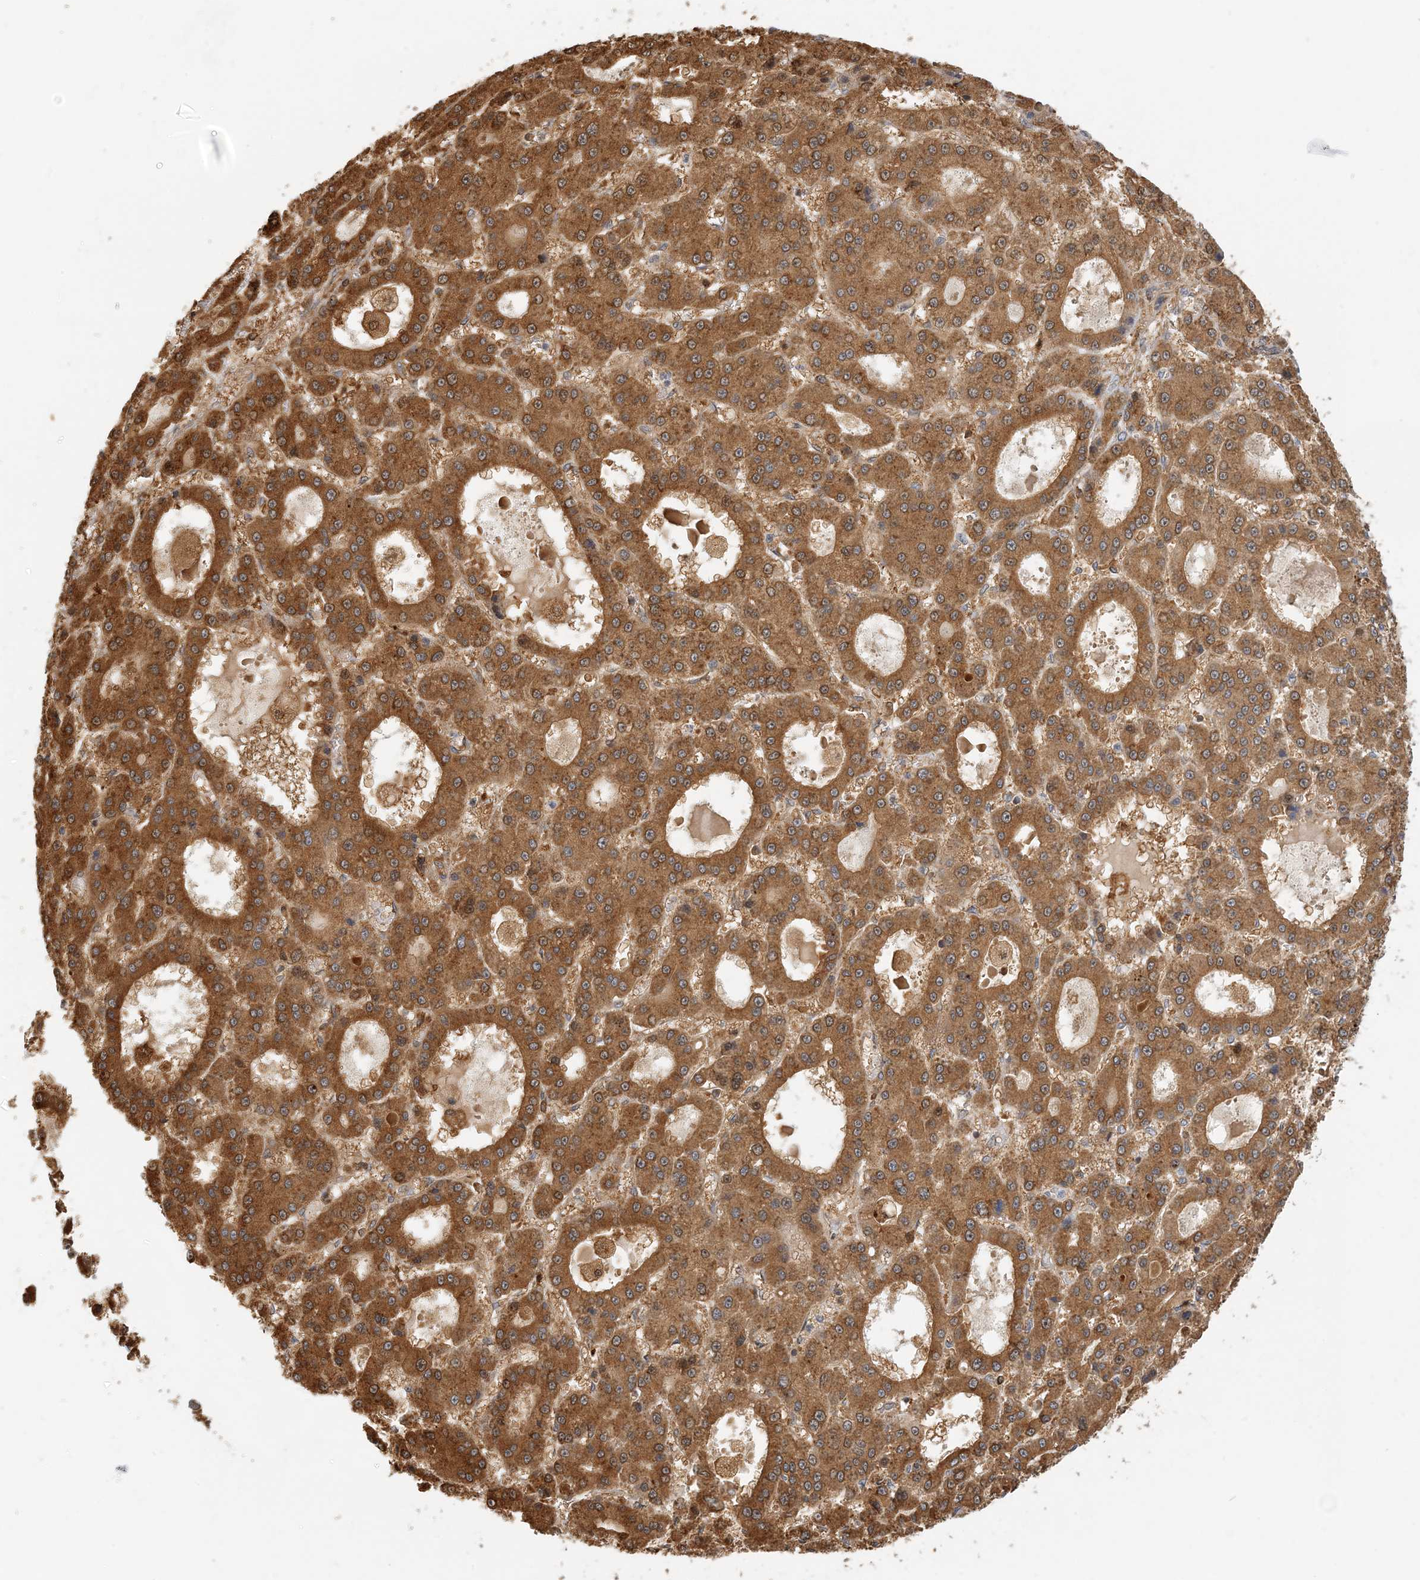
{"staining": {"intensity": "strong", "quantity": ">75%", "location": "cytoplasmic/membranous"}, "tissue": "liver cancer", "cell_type": "Tumor cells", "image_type": "cancer", "snomed": [{"axis": "morphology", "description": "Carcinoma, Hepatocellular, NOS"}, {"axis": "topography", "description": "Liver"}], "caption": "A micrograph showing strong cytoplasmic/membranous positivity in about >75% of tumor cells in hepatocellular carcinoma (liver), as visualized by brown immunohistochemical staining.", "gene": "HNMT", "patient": {"sex": "male", "age": 70}}